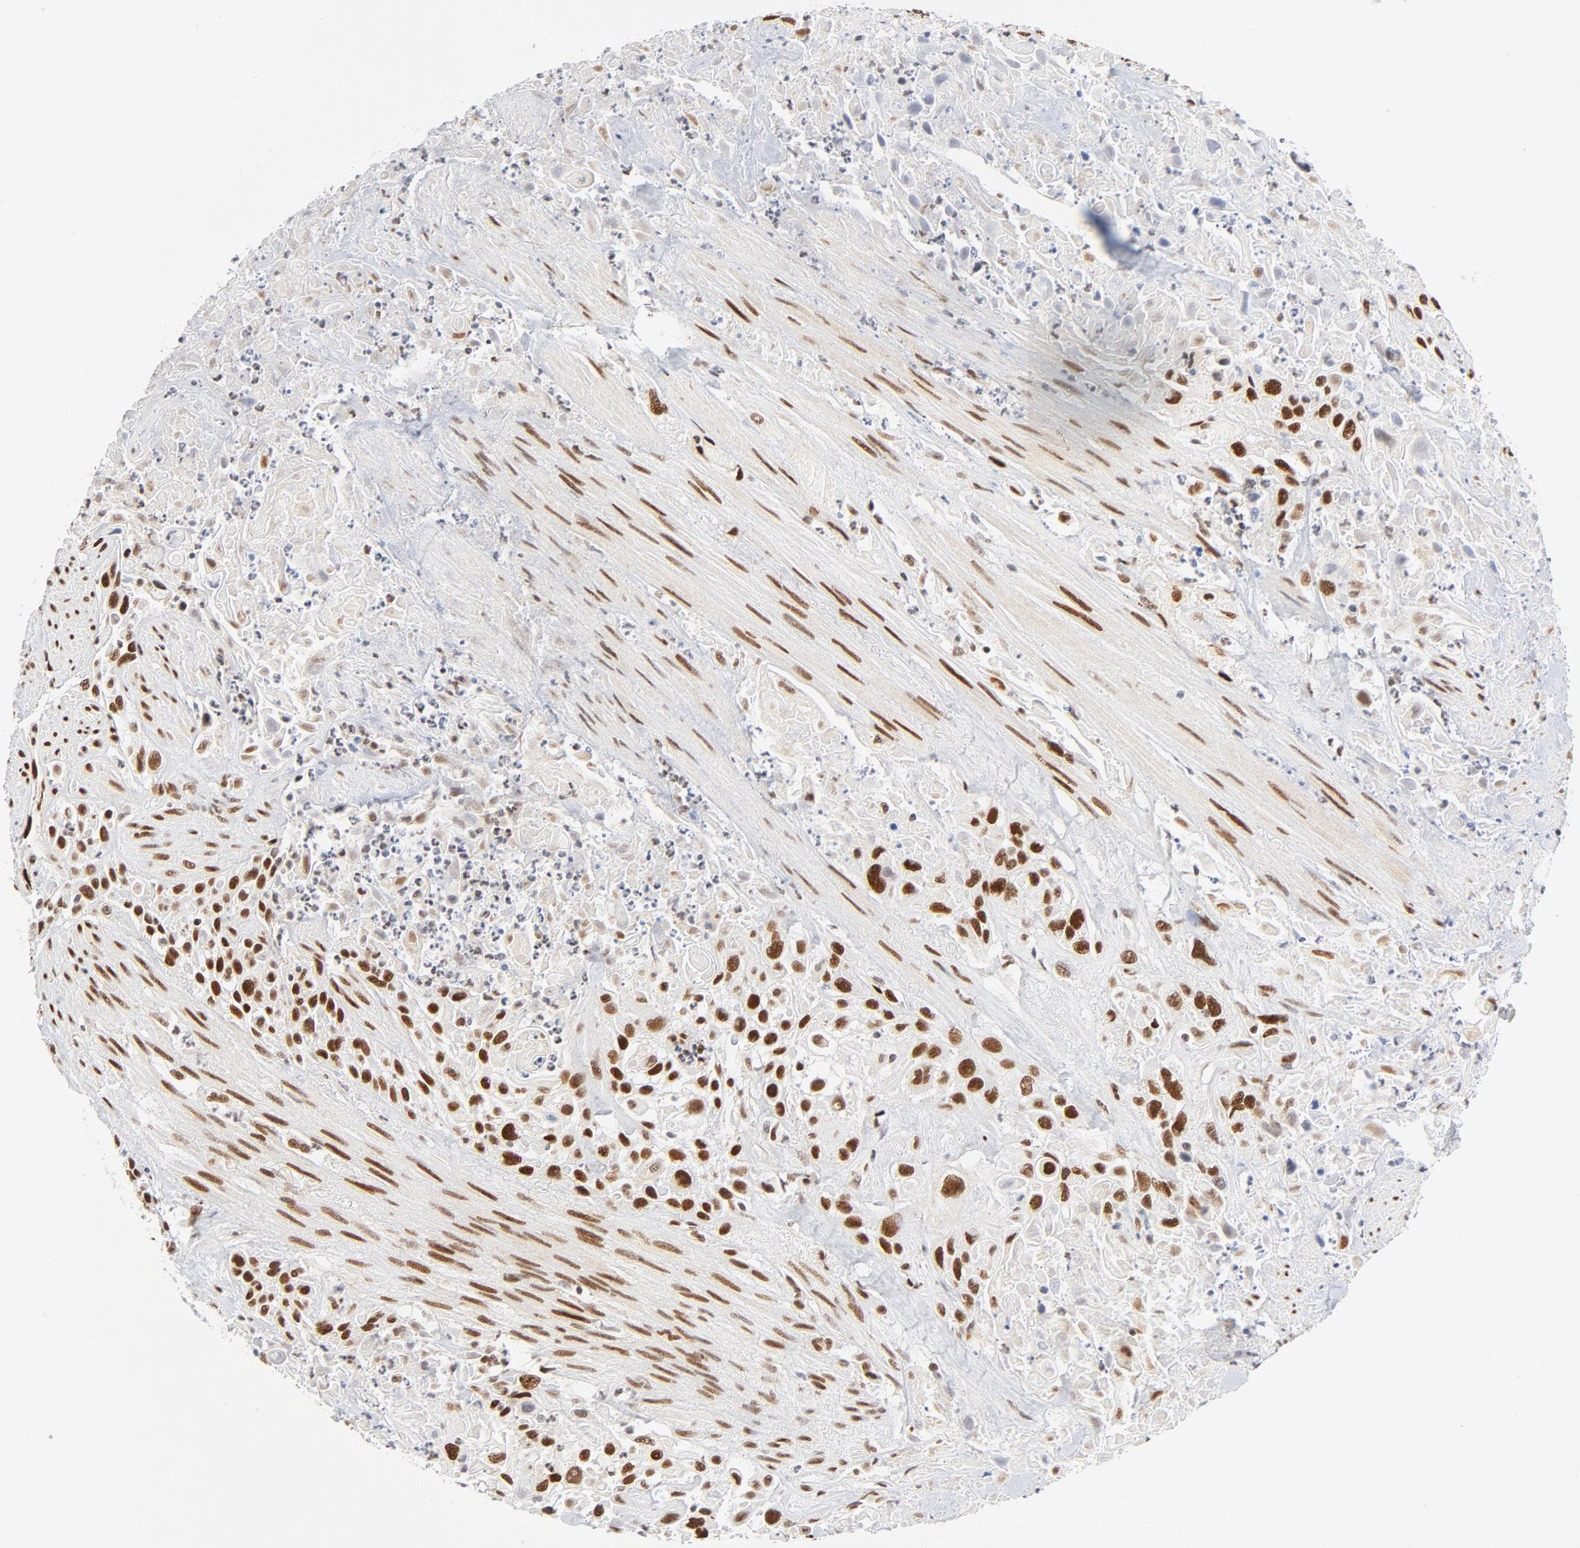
{"staining": {"intensity": "strong", "quantity": ">75%", "location": "nuclear"}, "tissue": "urothelial cancer", "cell_type": "Tumor cells", "image_type": "cancer", "snomed": [{"axis": "morphology", "description": "Urothelial carcinoma, High grade"}, {"axis": "topography", "description": "Urinary bladder"}], "caption": "About >75% of tumor cells in urothelial carcinoma (high-grade) reveal strong nuclear protein staining as visualized by brown immunohistochemical staining.", "gene": "MEF2A", "patient": {"sex": "female", "age": 84}}